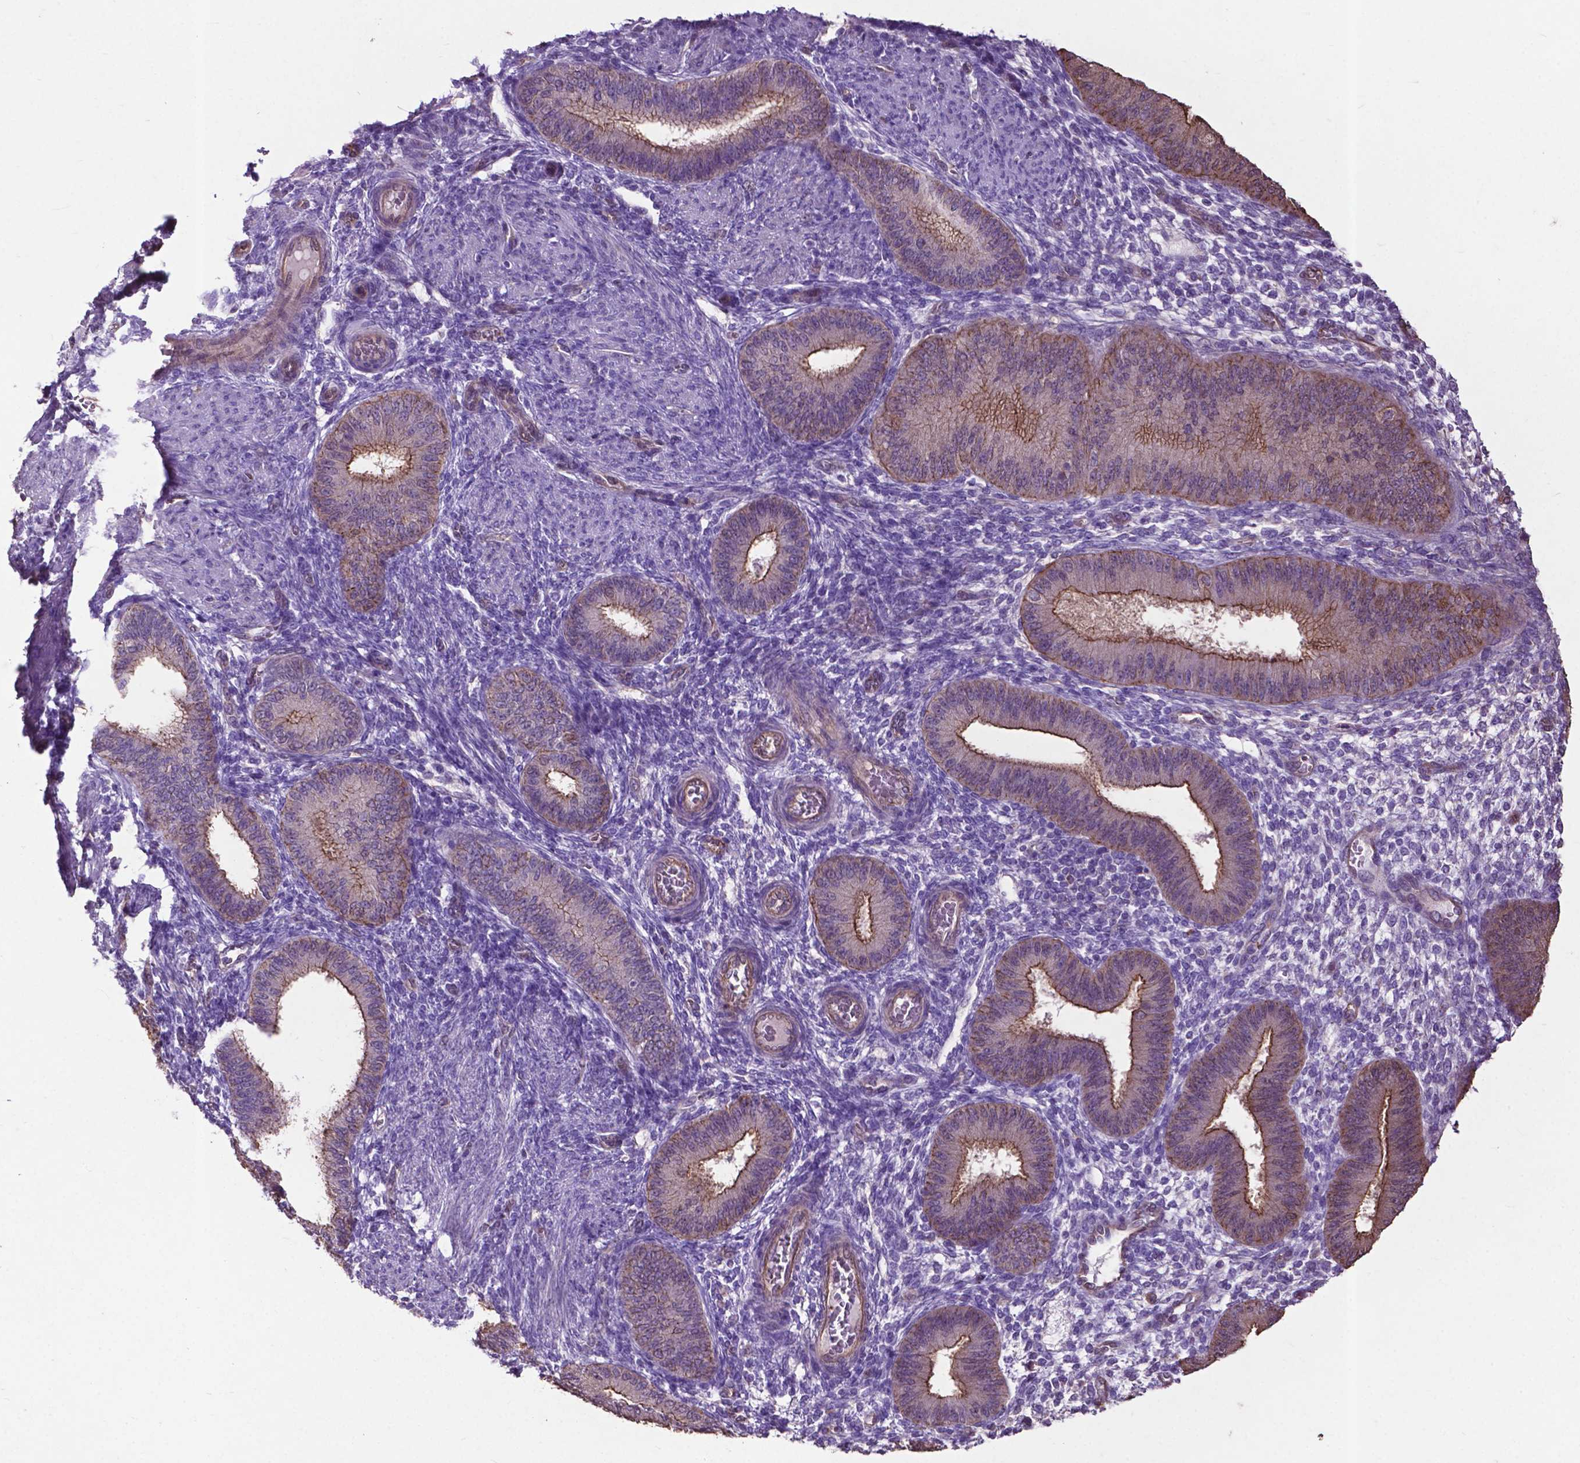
{"staining": {"intensity": "negative", "quantity": "none", "location": "none"}, "tissue": "endometrium", "cell_type": "Cells in endometrial stroma", "image_type": "normal", "snomed": [{"axis": "morphology", "description": "Normal tissue, NOS"}, {"axis": "topography", "description": "Endometrium"}], "caption": "Immunohistochemistry (IHC) of benign endometrium displays no staining in cells in endometrial stroma.", "gene": "PDLIM1", "patient": {"sex": "female", "age": 39}}